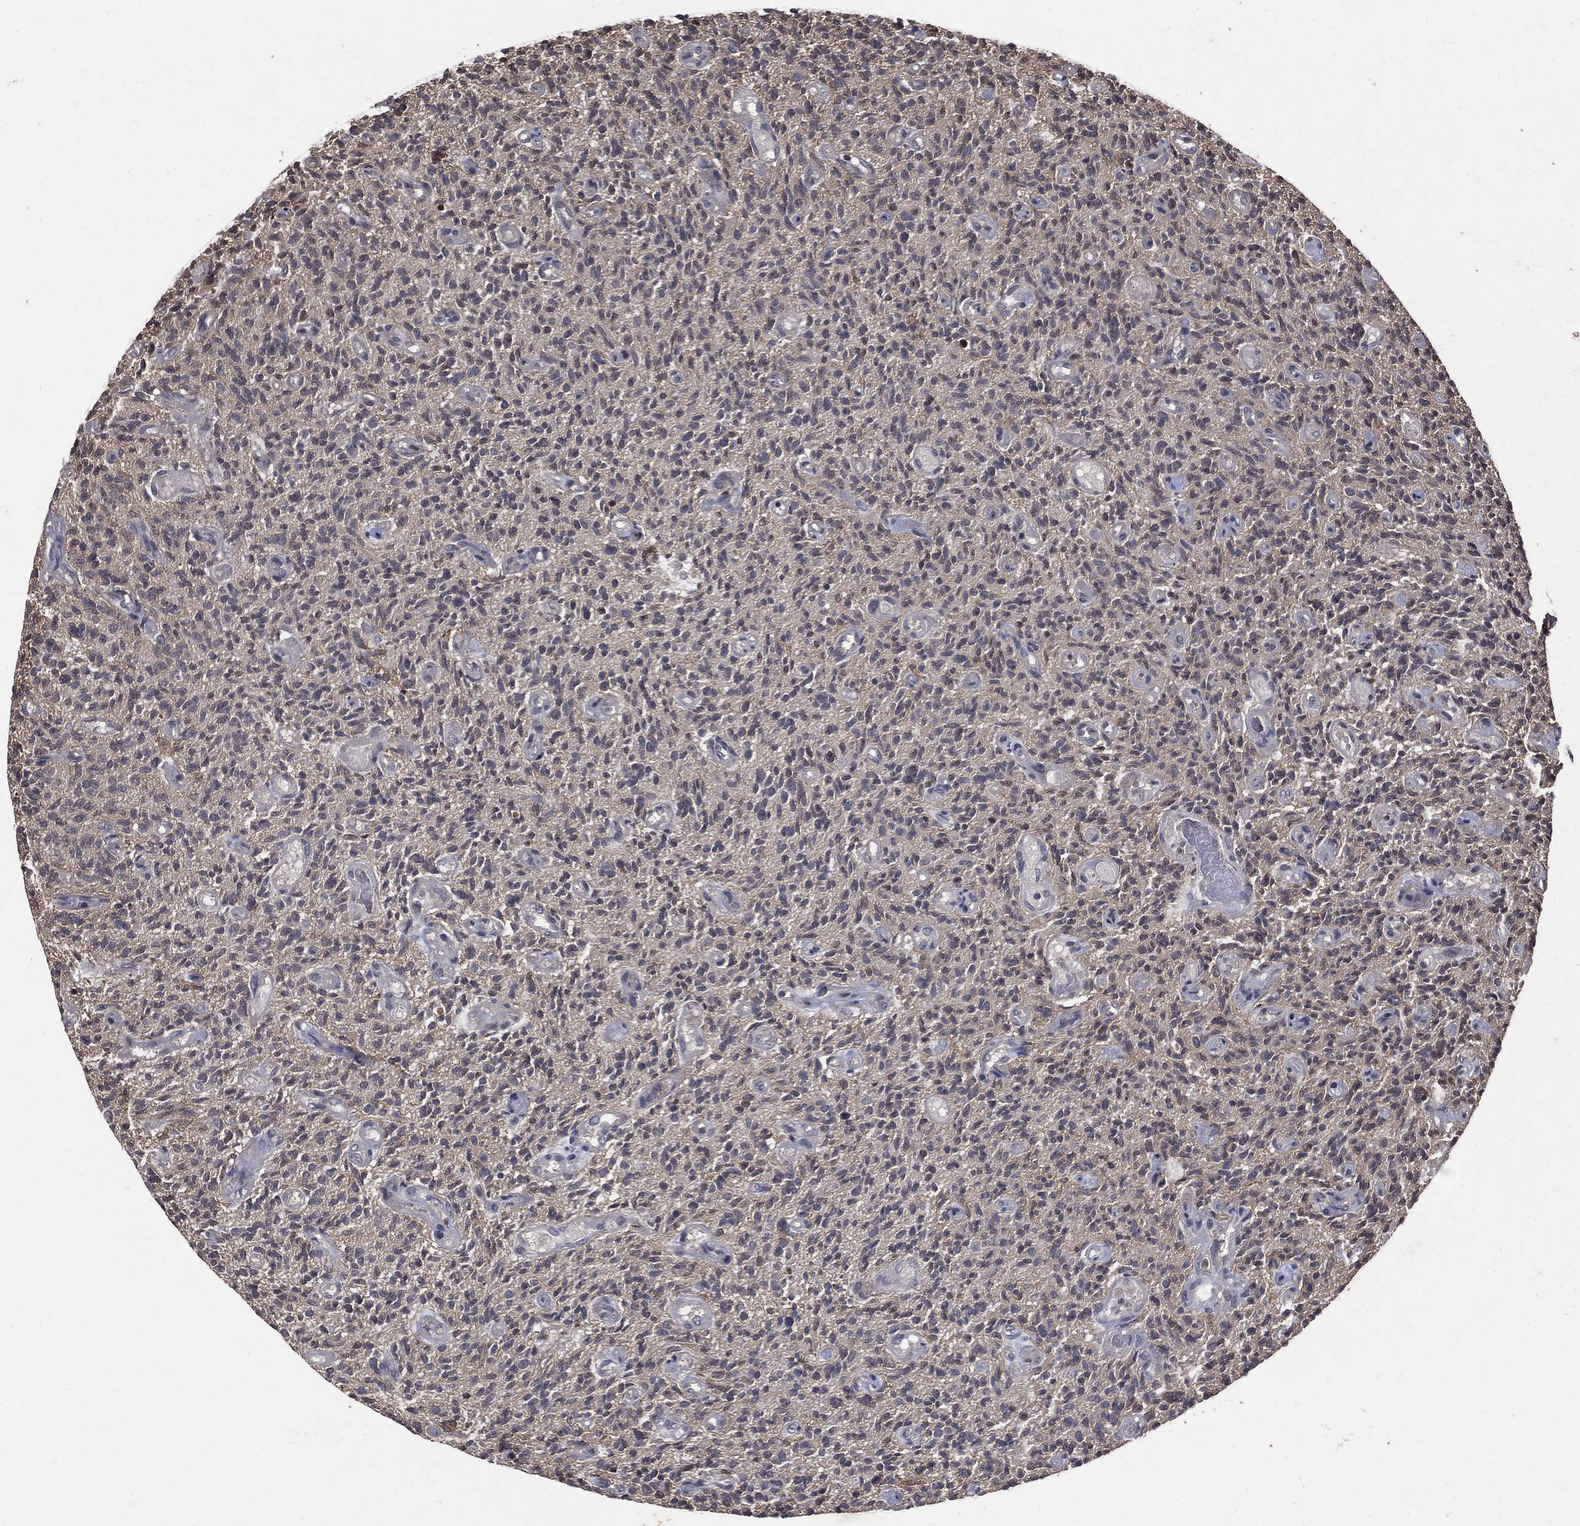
{"staining": {"intensity": "strong", "quantity": "<25%", "location": "cytoplasmic/membranous,nuclear"}, "tissue": "glioma", "cell_type": "Tumor cells", "image_type": "cancer", "snomed": [{"axis": "morphology", "description": "Glioma, malignant, High grade"}, {"axis": "topography", "description": "Brain"}], "caption": "Immunohistochemistry (IHC) staining of malignant glioma (high-grade), which demonstrates medium levels of strong cytoplasmic/membranous and nuclear positivity in approximately <25% of tumor cells indicating strong cytoplasmic/membranous and nuclear protein positivity. The staining was performed using DAB (brown) for protein detection and nuclei were counterstained in hematoxylin (blue).", "gene": "DPYSL2", "patient": {"sex": "male", "age": 64}}